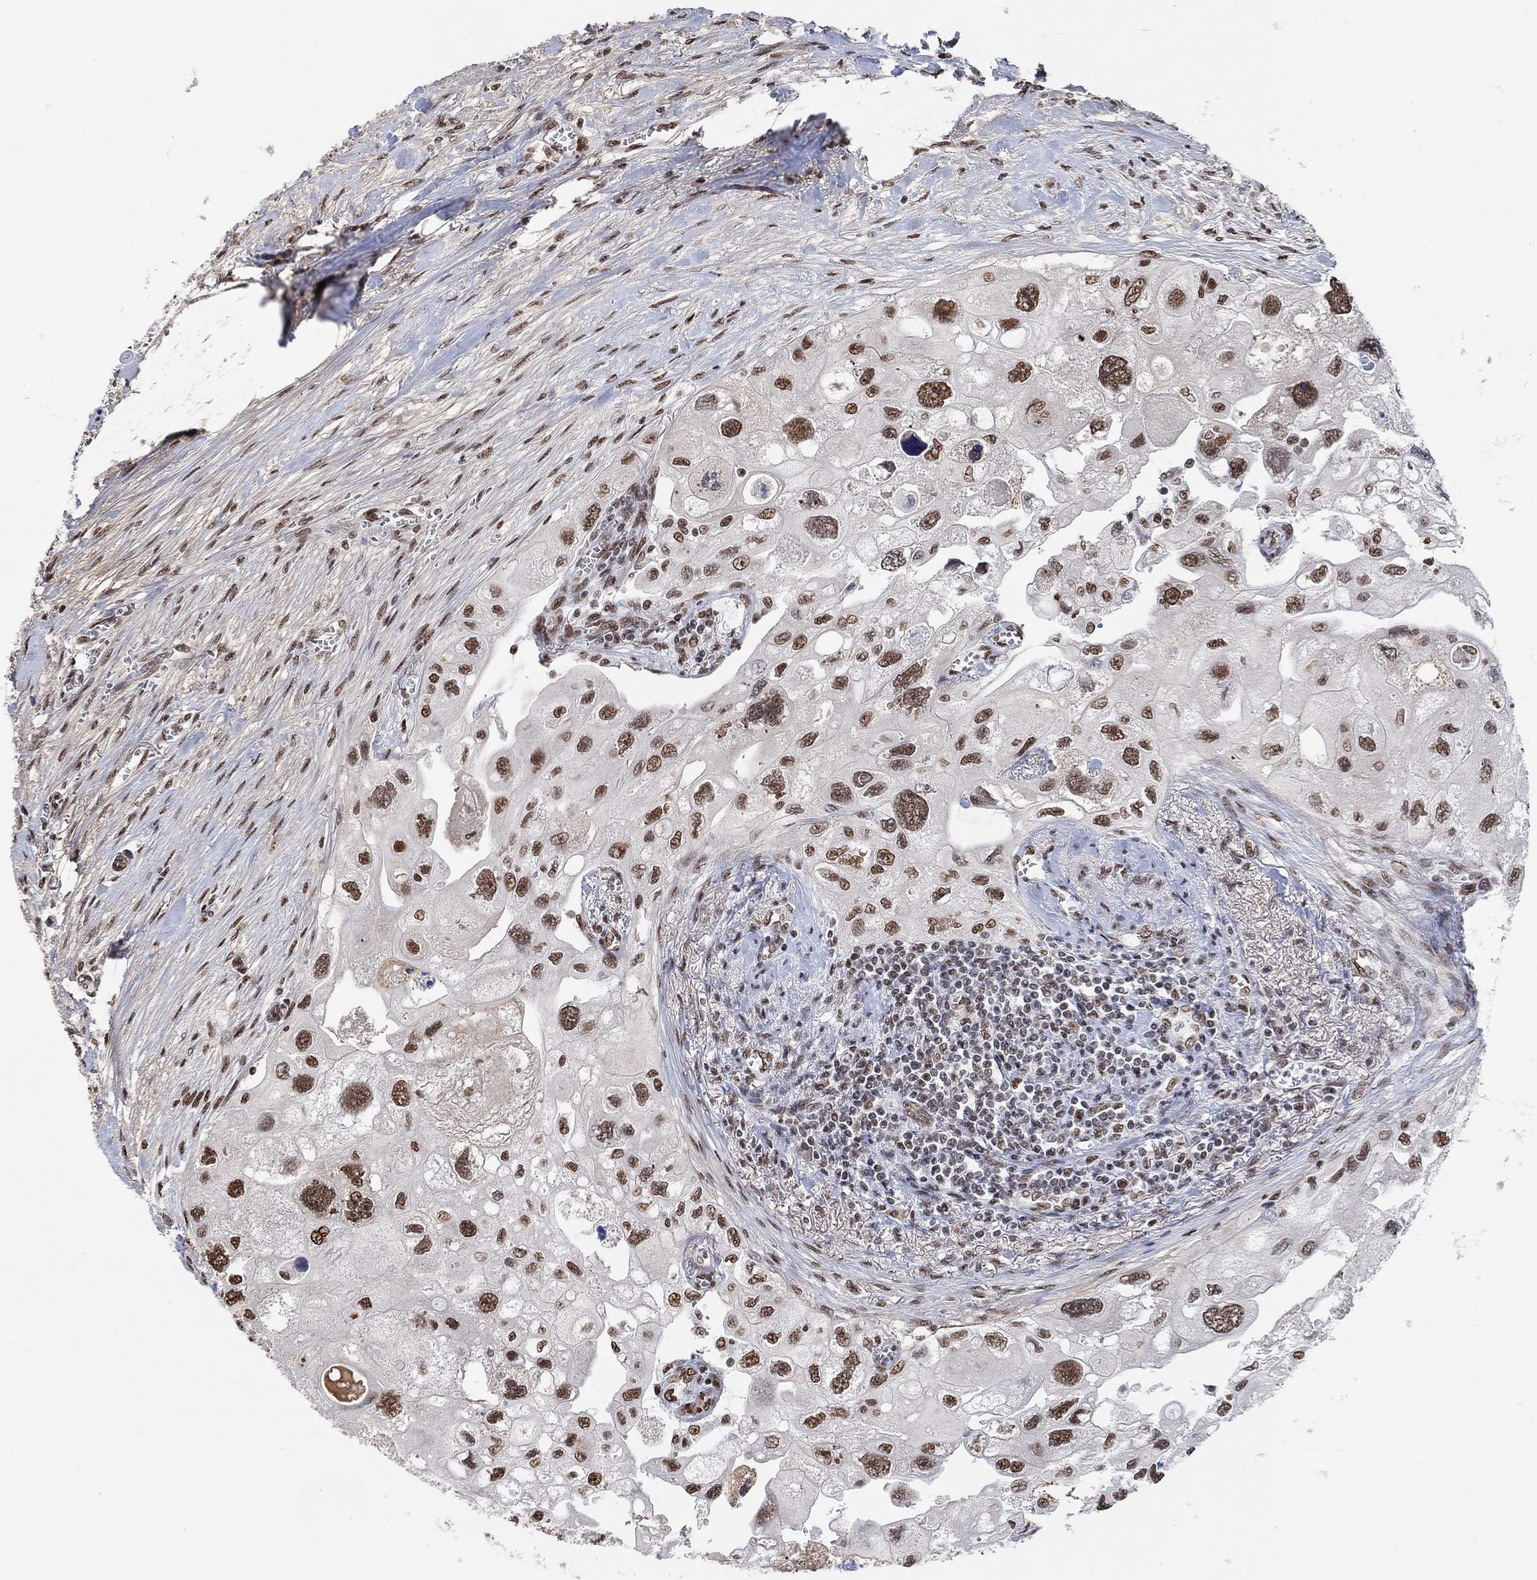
{"staining": {"intensity": "strong", "quantity": ">75%", "location": "nuclear"}, "tissue": "urothelial cancer", "cell_type": "Tumor cells", "image_type": "cancer", "snomed": [{"axis": "morphology", "description": "Urothelial carcinoma, High grade"}, {"axis": "topography", "description": "Urinary bladder"}], "caption": "Strong nuclear expression for a protein is identified in approximately >75% of tumor cells of urothelial cancer using immunohistochemistry (IHC).", "gene": "USP39", "patient": {"sex": "male", "age": 59}}